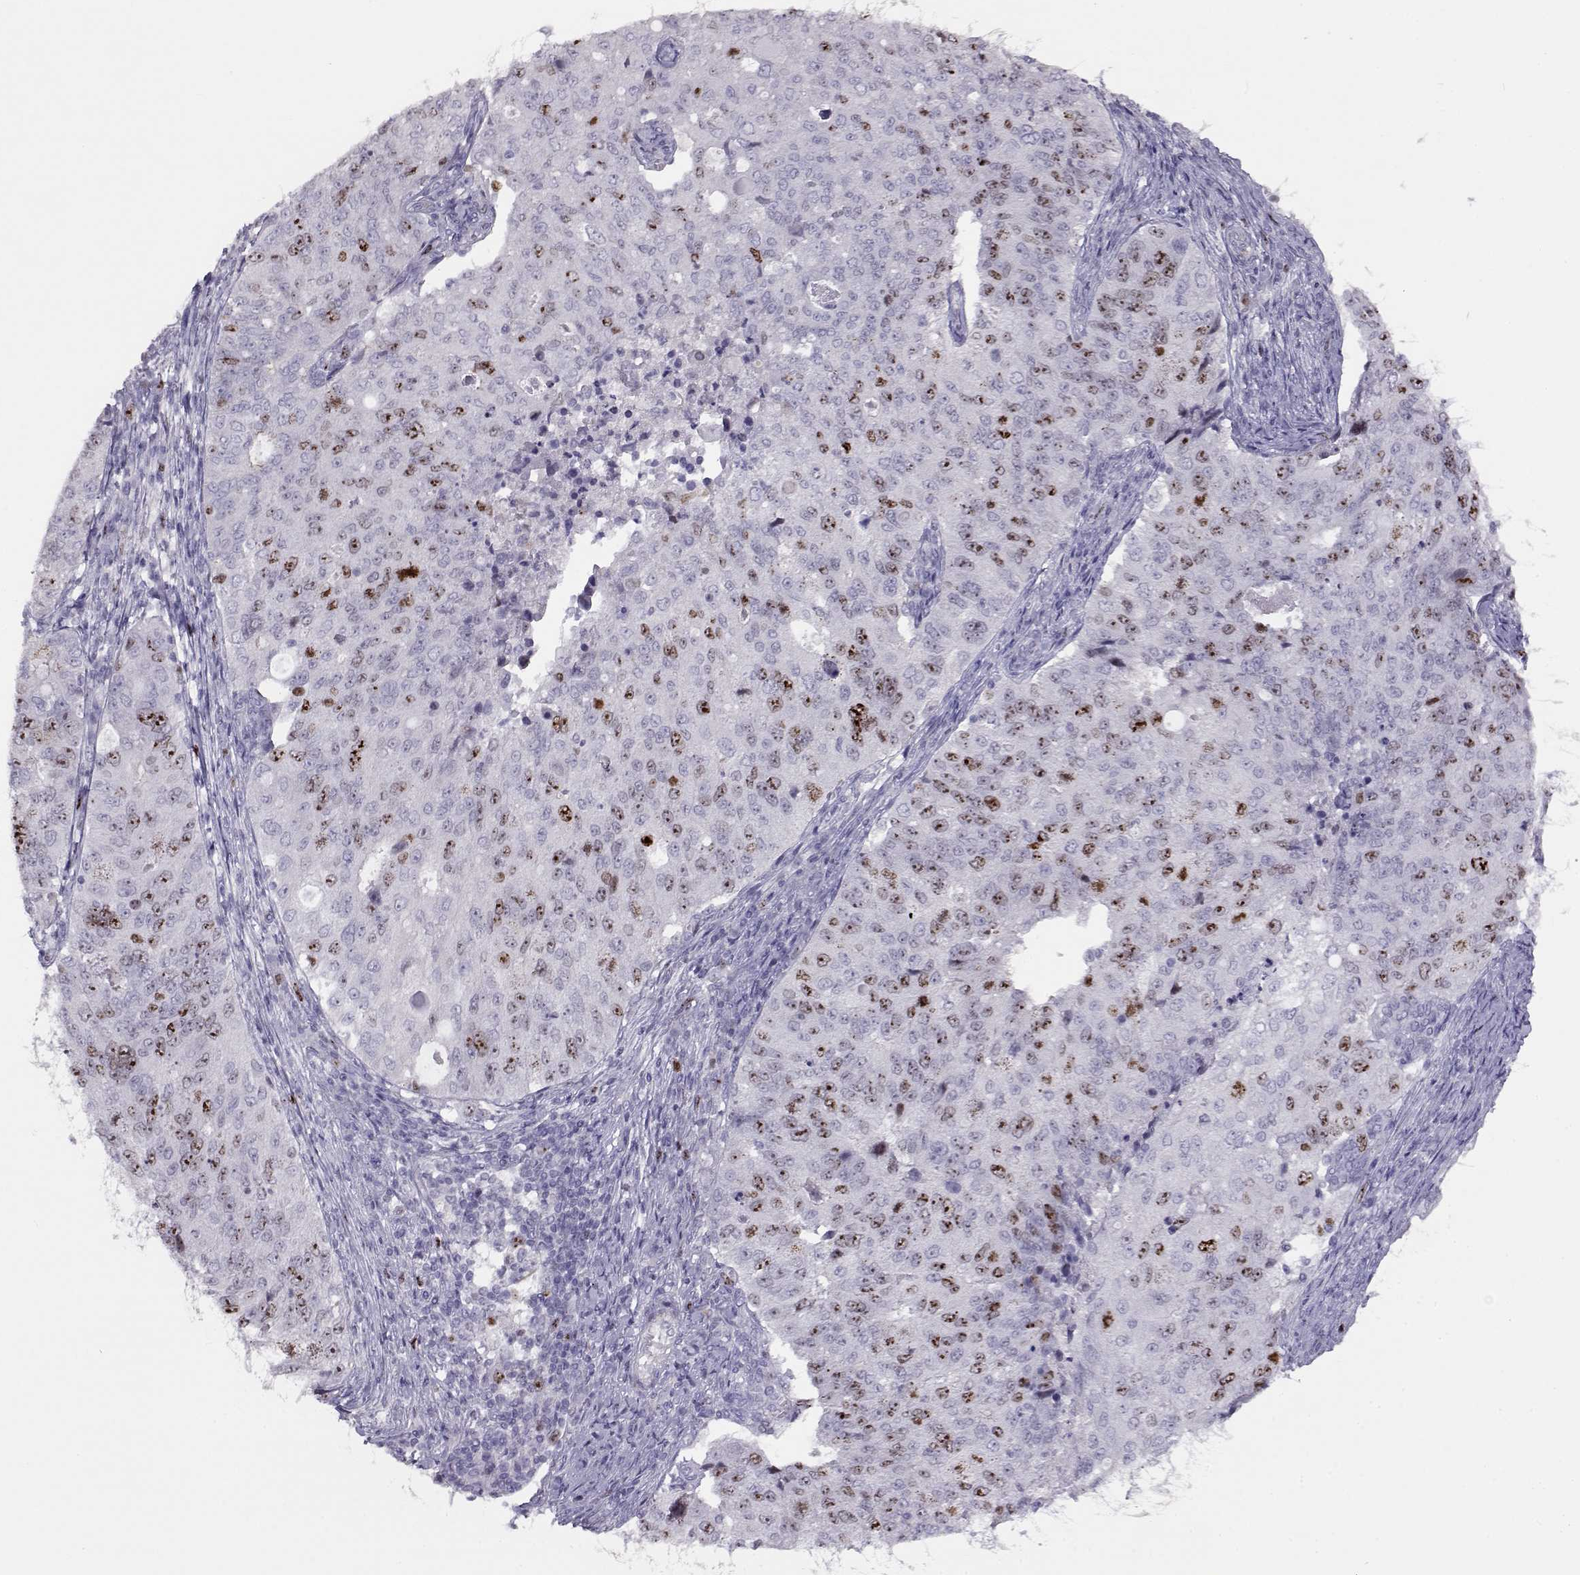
{"staining": {"intensity": "strong", "quantity": "<25%", "location": "nuclear"}, "tissue": "endometrial cancer", "cell_type": "Tumor cells", "image_type": "cancer", "snomed": [{"axis": "morphology", "description": "Adenocarcinoma, NOS"}, {"axis": "topography", "description": "Endometrium"}], "caption": "Protein staining of endometrial cancer tissue displays strong nuclear staining in about <25% of tumor cells. (DAB (3,3'-diaminobenzidine) IHC, brown staining for protein, blue staining for nuclei).", "gene": "NPW", "patient": {"sex": "female", "age": 43}}